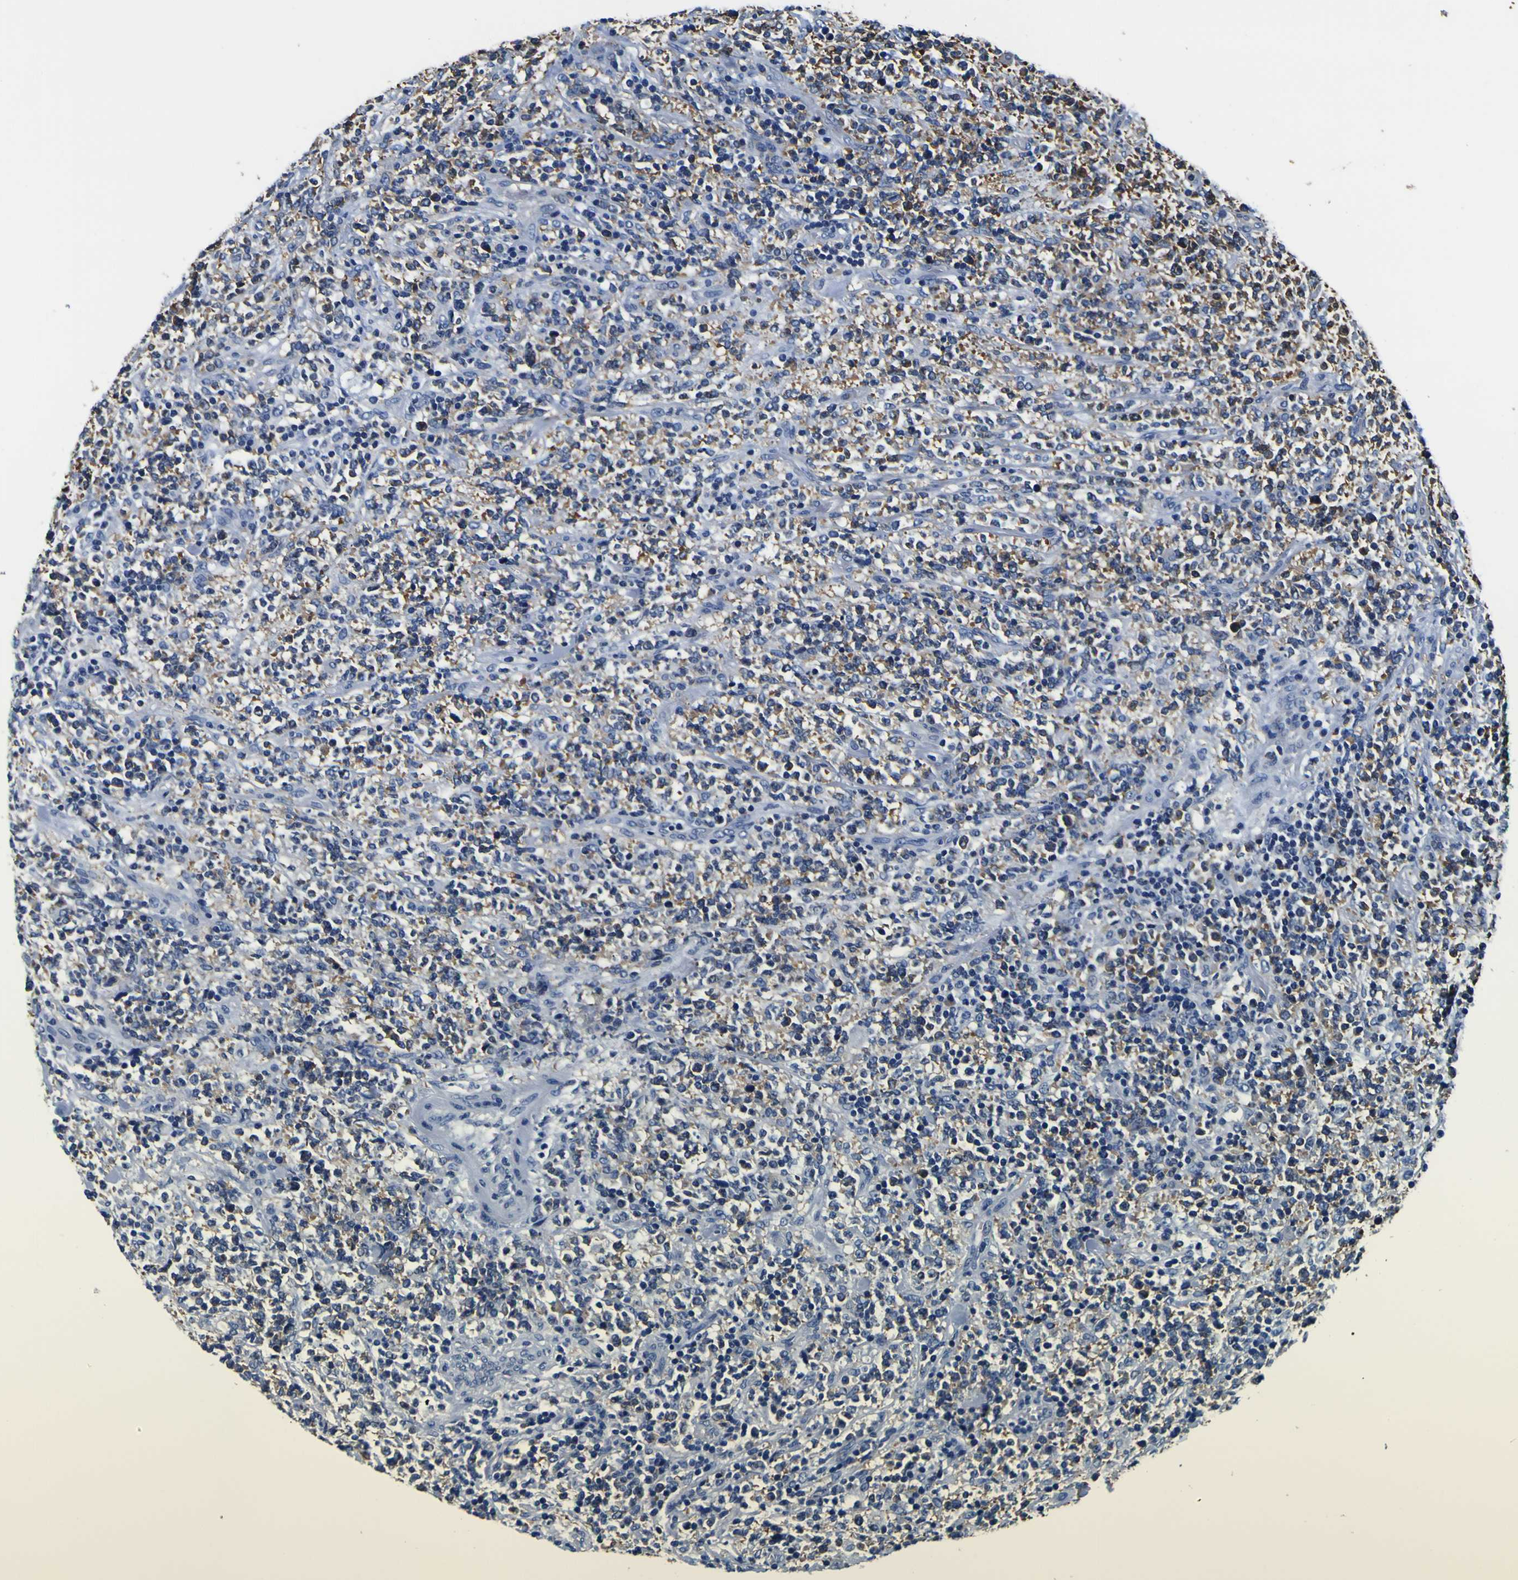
{"staining": {"intensity": "moderate", "quantity": "25%-75%", "location": "cytoplasmic/membranous"}, "tissue": "lymphoma", "cell_type": "Tumor cells", "image_type": "cancer", "snomed": [{"axis": "morphology", "description": "Malignant lymphoma, non-Hodgkin's type, High grade"}, {"axis": "topography", "description": "Soft tissue"}], "caption": "Immunohistochemical staining of malignant lymphoma, non-Hodgkin's type (high-grade) shows moderate cytoplasmic/membranous protein staining in about 25%-75% of tumor cells. Immunohistochemistry stains the protein of interest in brown and the nuclei are stained blue.", "gene": "TUBA1B", "patient": {"sex": "male", "age": 18}}